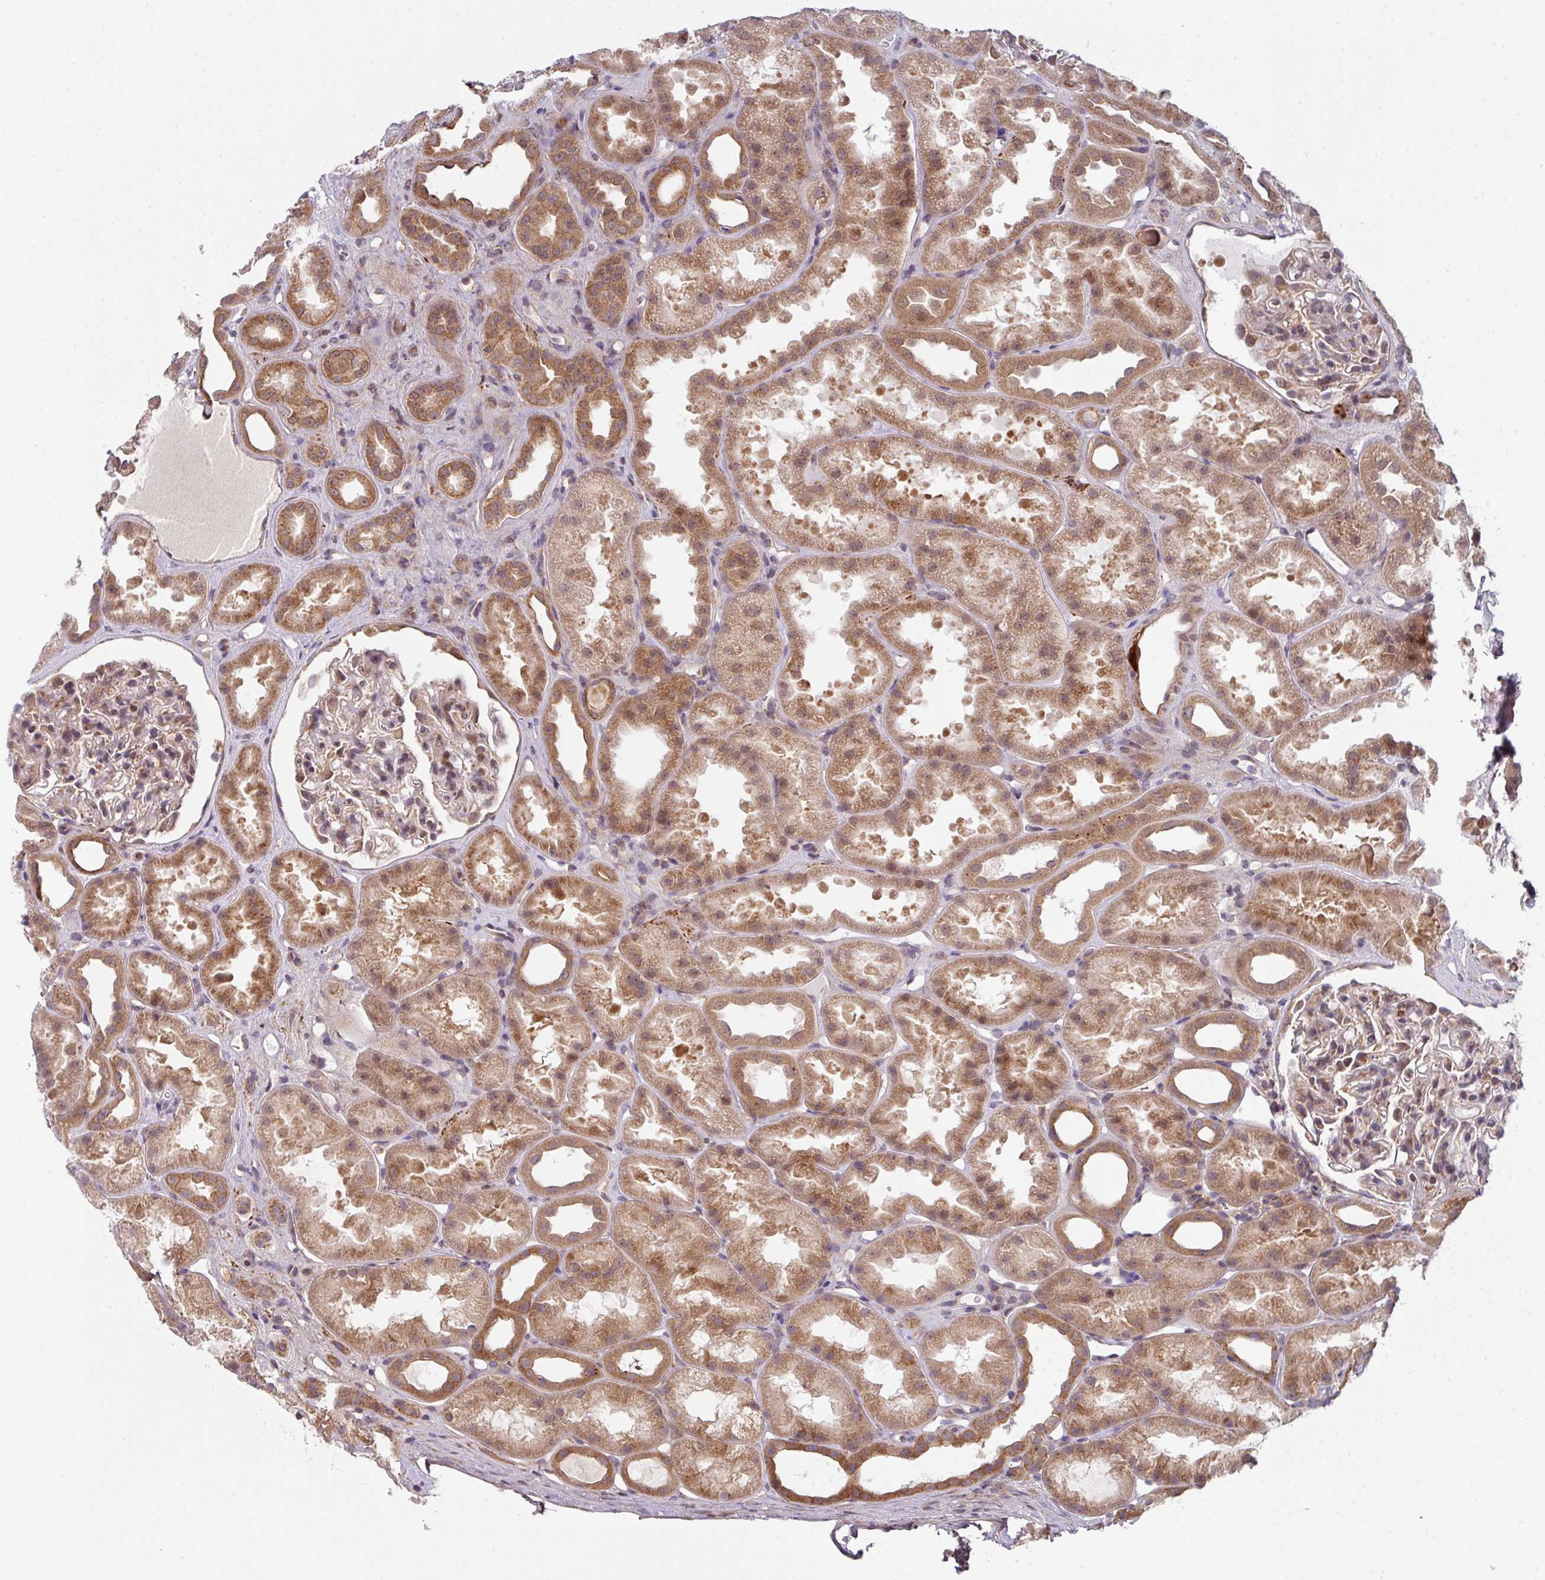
{"staining": {"intensity": "moderate", "quantity": "25%-75%", "location": "cytoplasmic/membranous"}, "tissue": "kidney", "cell_type": "Cells in glomeruli", "image_type": "normal", "snomed": [{"axis": "morphology", "description": "Normal tissue, NOS"}, {"axis": "topography", "description": "Kidney"}], "caption": "A micrograph of kidney stained for a protein shows moderate cytoplasmic/membranous brown staining in cells in glomeruli. Immunohistochemistry (ihc) stains the protein in brown and the nuclei are stained blue.", "gene": "CAMLG", "patient": {"sex": "male", "age": 61}}